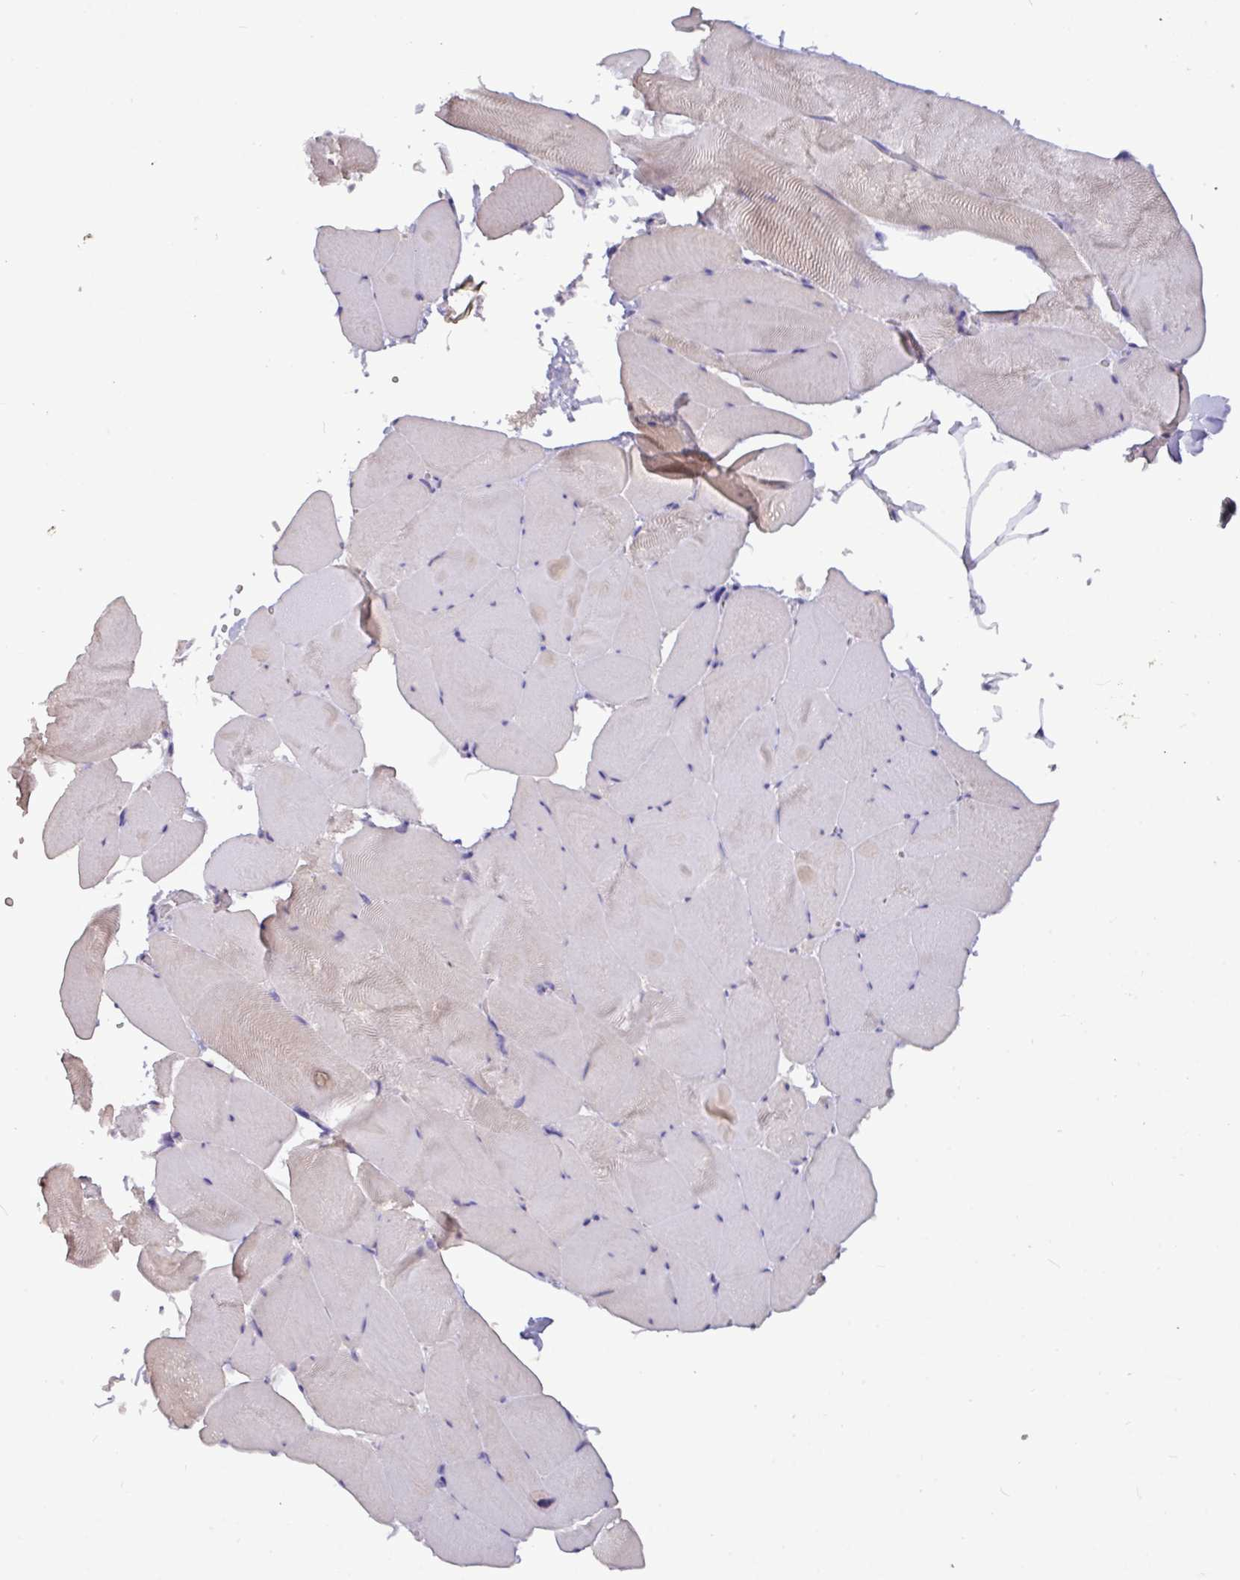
{"staining": {"intensity": "negative", "quantity": "none", "location": "none"}, "tissue": "skeletal muscle", "cell_type": "Myocytes", "image_type": "normal", "snomed": [{"axis": "morphology", "description": "Normal tissue, NOS"}, {"axis": "topography", "description": "Skeletal muscle"}], "caption": "Myocytes show no significant positivity in unremarkable skeletal muscle. (Immunohistochemistry, brightfield microscopy, high magnification).", "gene": "PAX8", "patient": {"sex": "female", "age": 64}}